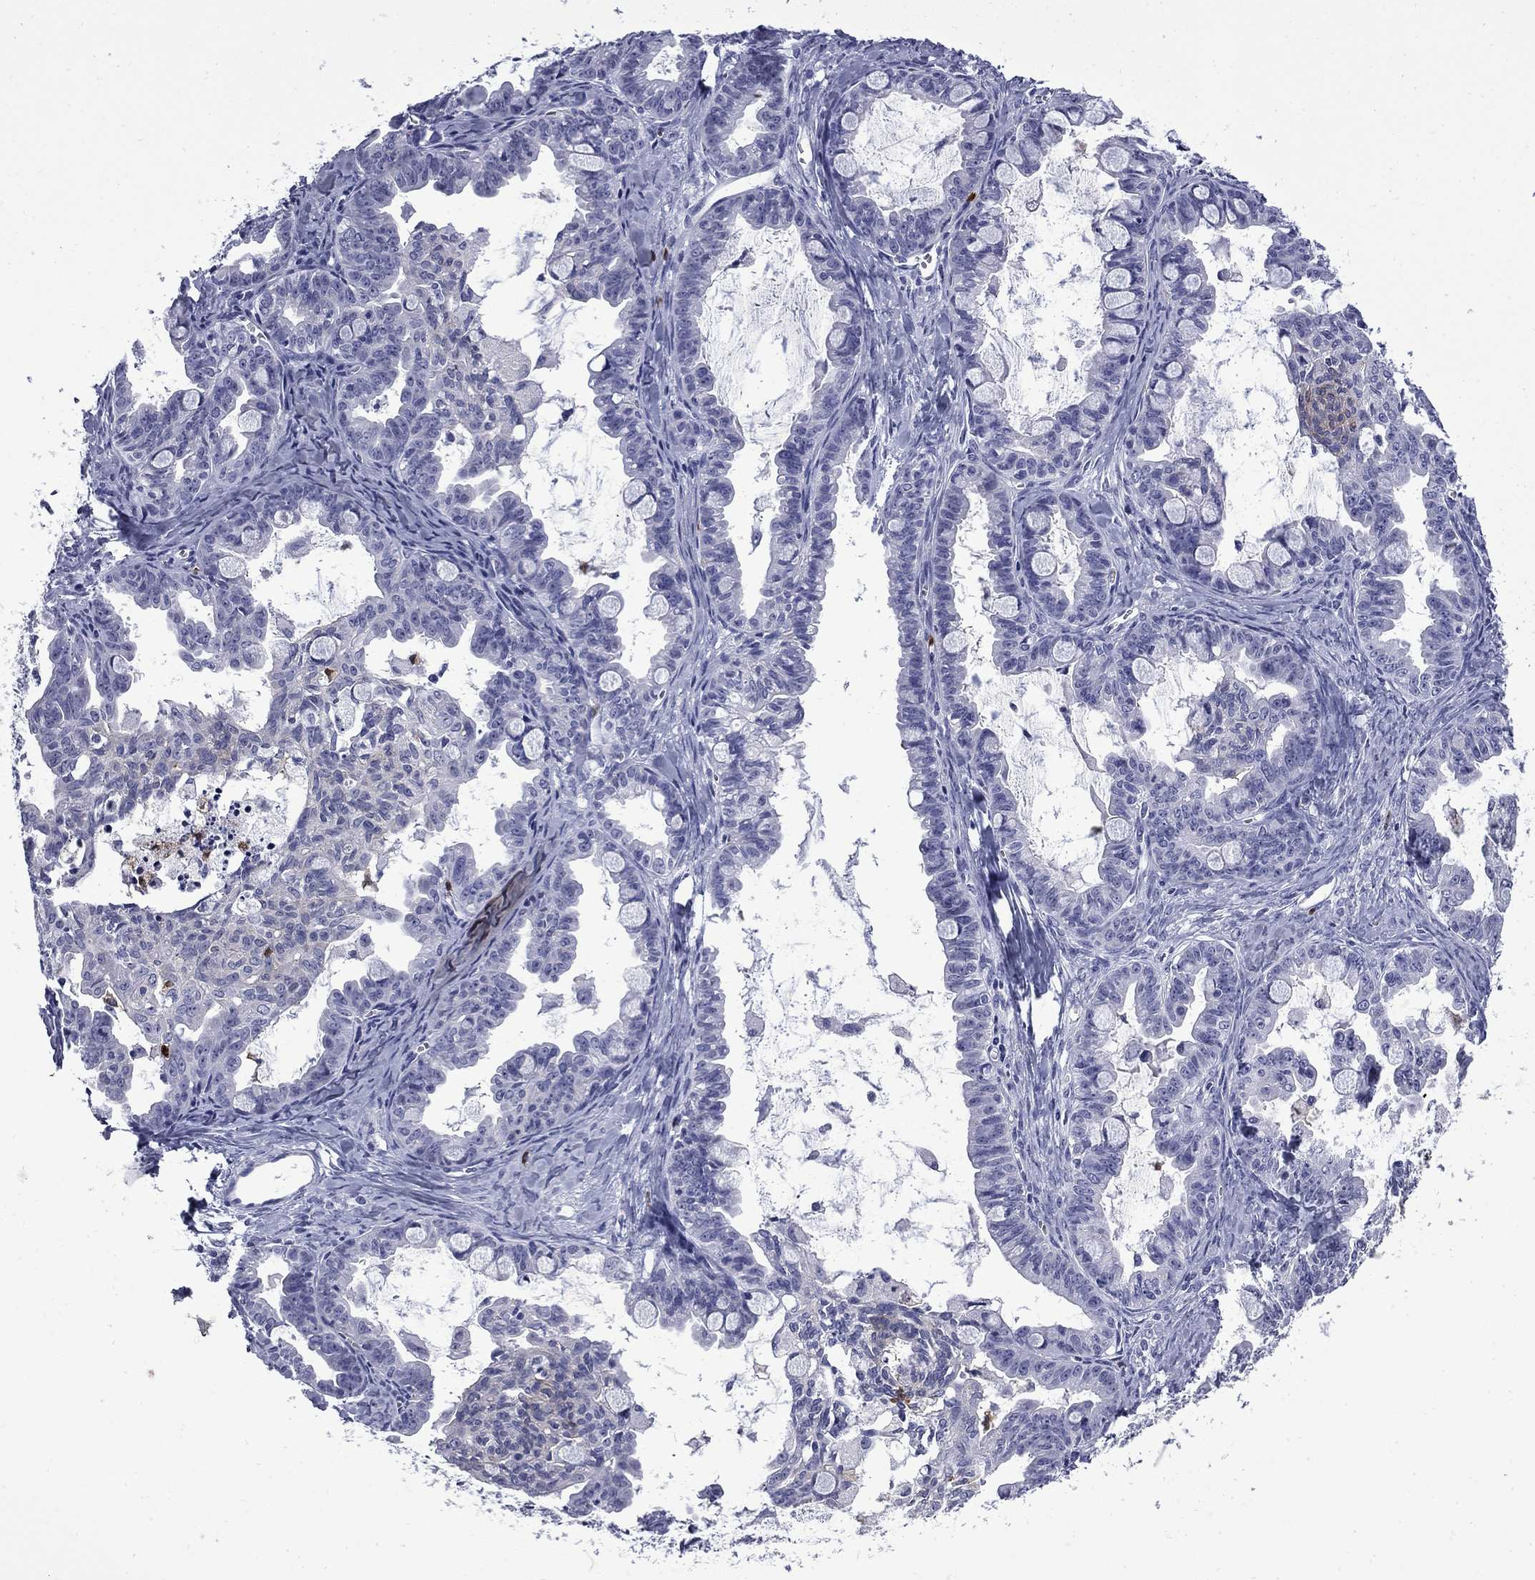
{"staining": {"intensity": "negative", "quantity": "none", "location": "none"}, "tissue": "ovarian cancer", "cell_type": "Tumor cells", "image_type": "cancer", "snomed": [{"axis": "morphology", "description": "Cystadenocarcinoma, mucinous, NOS"}, {"axis": "topography", "description": "Ovary"}], "caption": "This is an immunohistochemistry histopathology image of ovarian mucinous cystadenocarcinoma. There is no expression in tumor cells.", "gene": "TRIM29", "patient": {"sex": "female", "age": 63}}